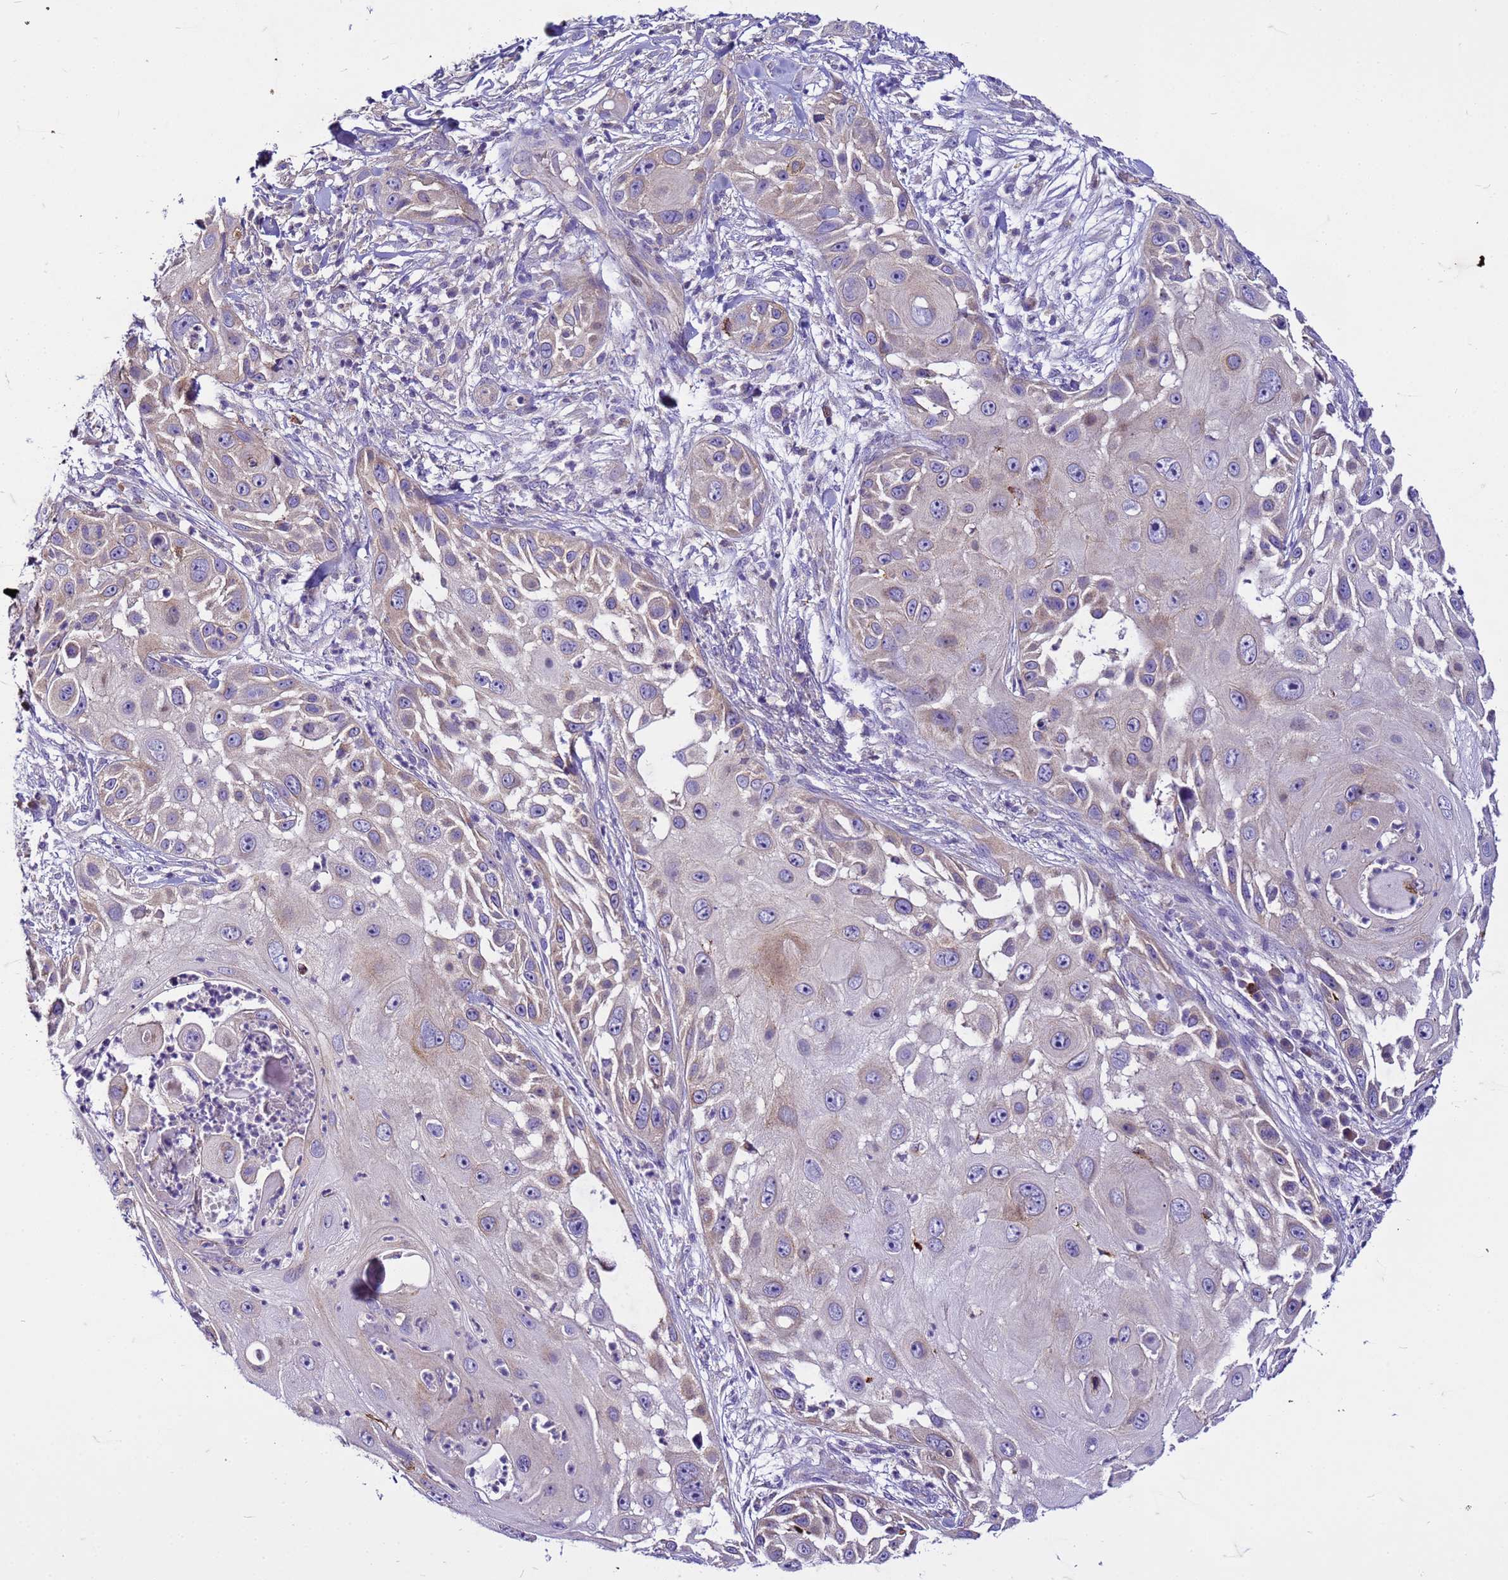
{"staining": {"intensity": "weak", "quantity": "25%-75%", "location": "cytoplasmic/membranous"}, "tissue": "skin cancer", "cell_type": "Tumor cells", "image_type": "cancer", "snomed": [{"axis": "morphology", "description": "Squamous cell carcinoma, NOS"}, {"axis": "topography", "description": "Skin"}], "caption": "This image demonstrates immunohistochemistry staining of squamous cell carcinoma (skin), with low weak cytoplasmic/membranous expression in approximately 25%-75% of tumor cells.", "gene": "PKD1", "patient": {"sex": "female", "age": 44}}